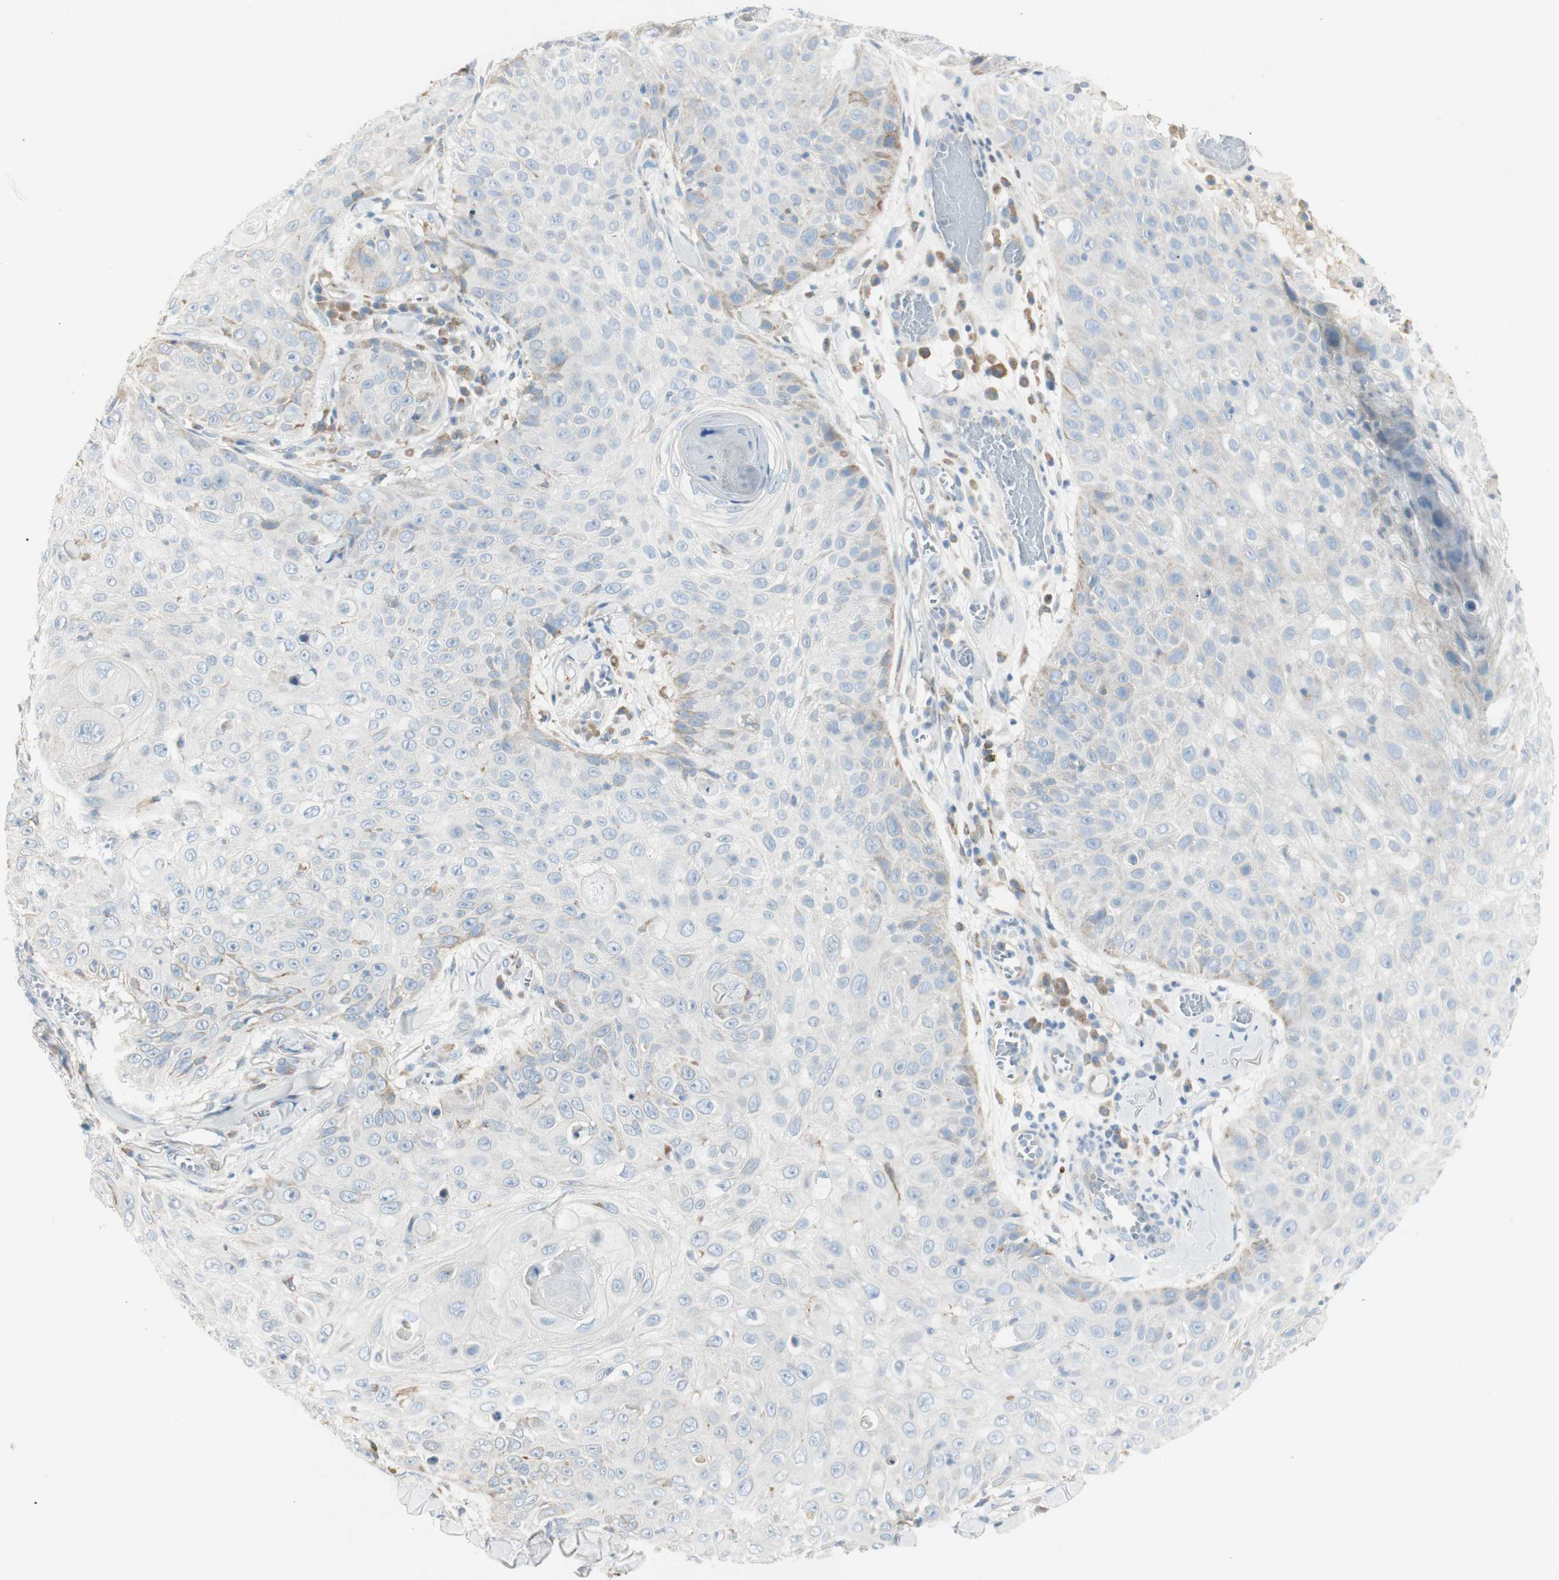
{"staining": {"intensity": "negative", "quantity": "none", "location": "none"}, "tissue": "skin cancer", "cell_type": "Tumor cells", "image_type": "cancer", "snomed": [{"axis": "morphology", "description": "Squamous cell carcinoma, NOS"}, {"axis": "topography", "description": "Skin"}], "caption": "Micrograph shows no significant protein staining in tumor cells of skin squamous cell carcinoma.", "gene": "TNFSF11", "patient": {"sex": "male", "age": 86}}